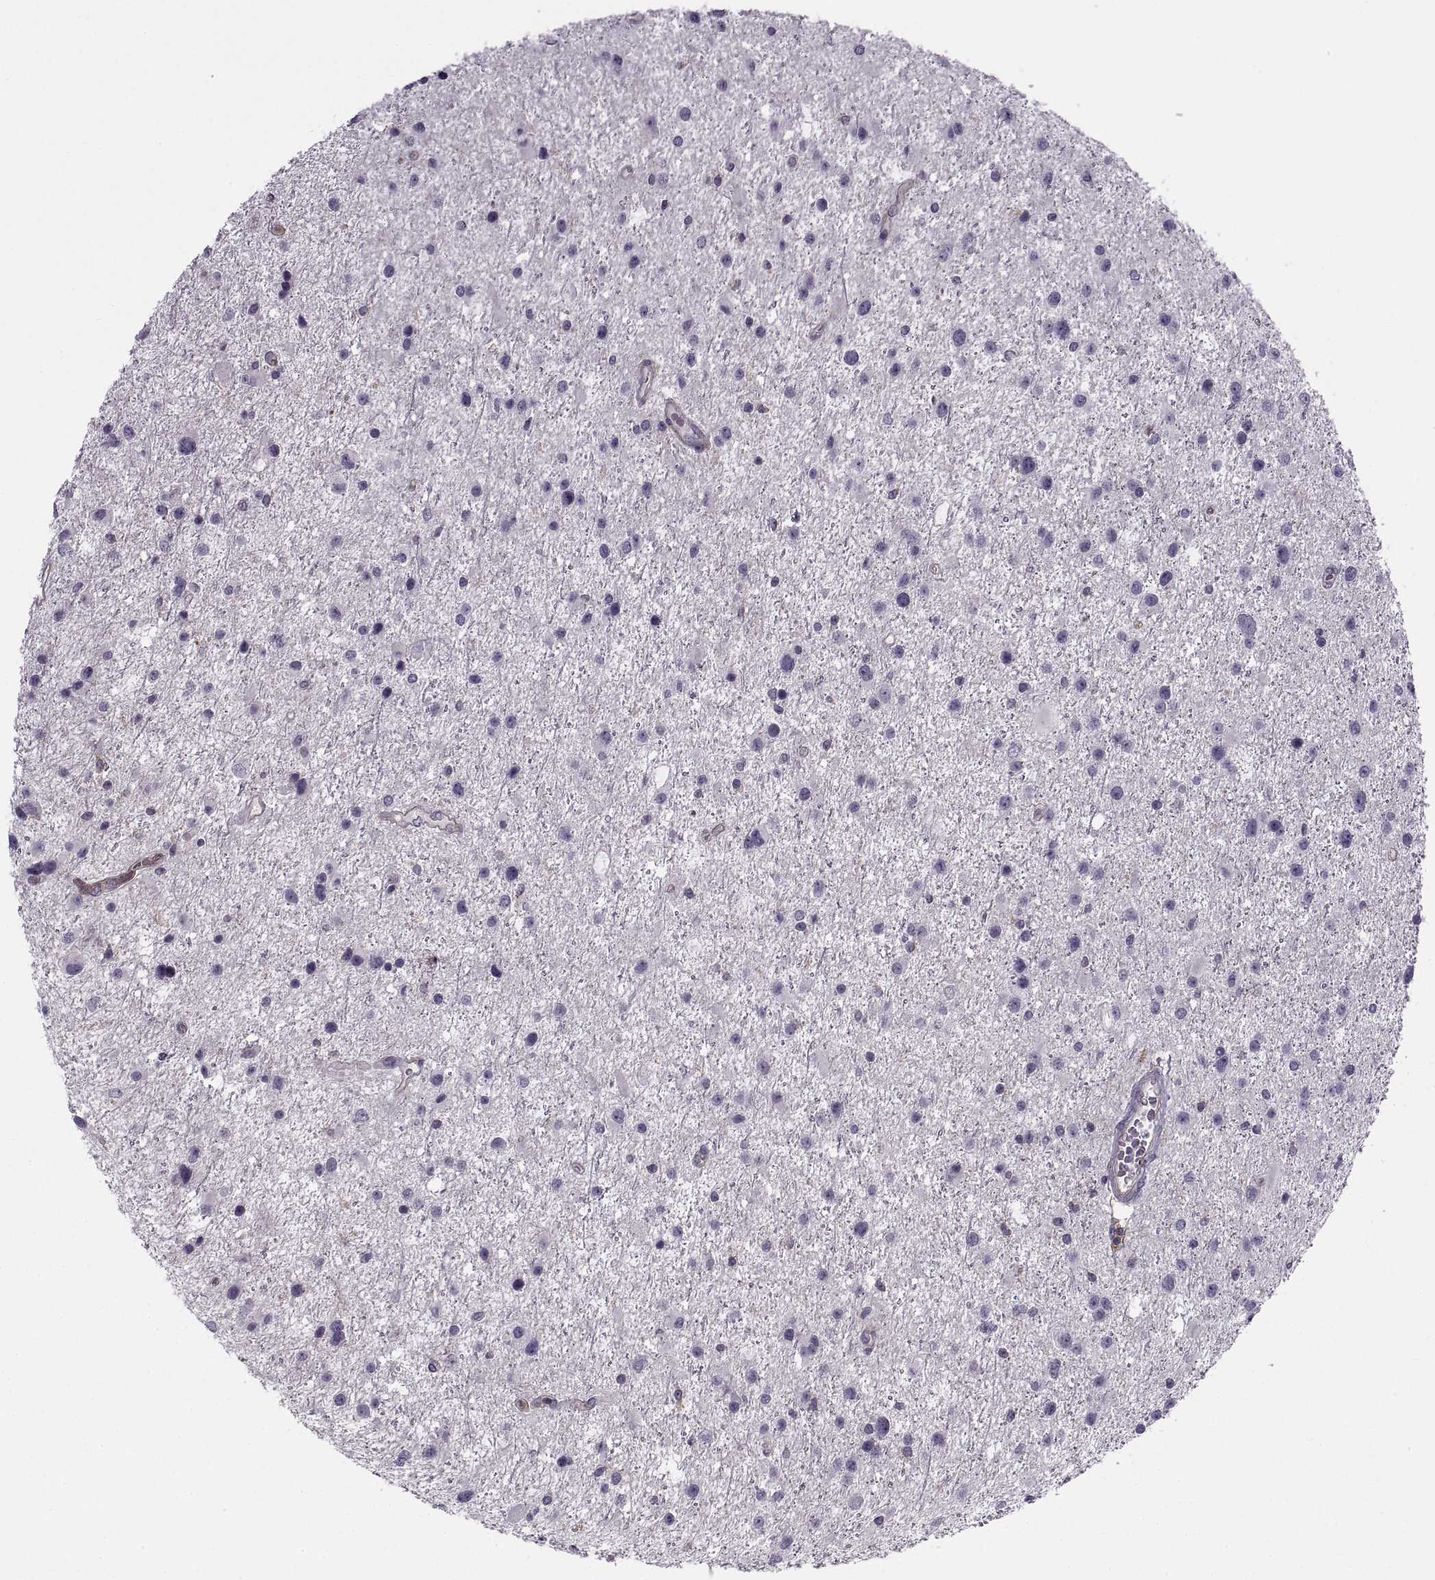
{"staining": {"intensity": "negative", "quantity": "none", "location": "none"}, "tissue": "glioma", "cell_type": "Tumor cells", "image_type": "cancer", "snomed": [{"axis": "morphology", "description": "Glioma, malignant, Low grade"}, {"axis": "topography", "description": "Brain"}], "caption": "This is an immunohistochemistry image of human malignant low-grade glioma. There is no expression in tumor cells.", "gene": "RALB", "patient": {"sex": "female", "age": 32}}